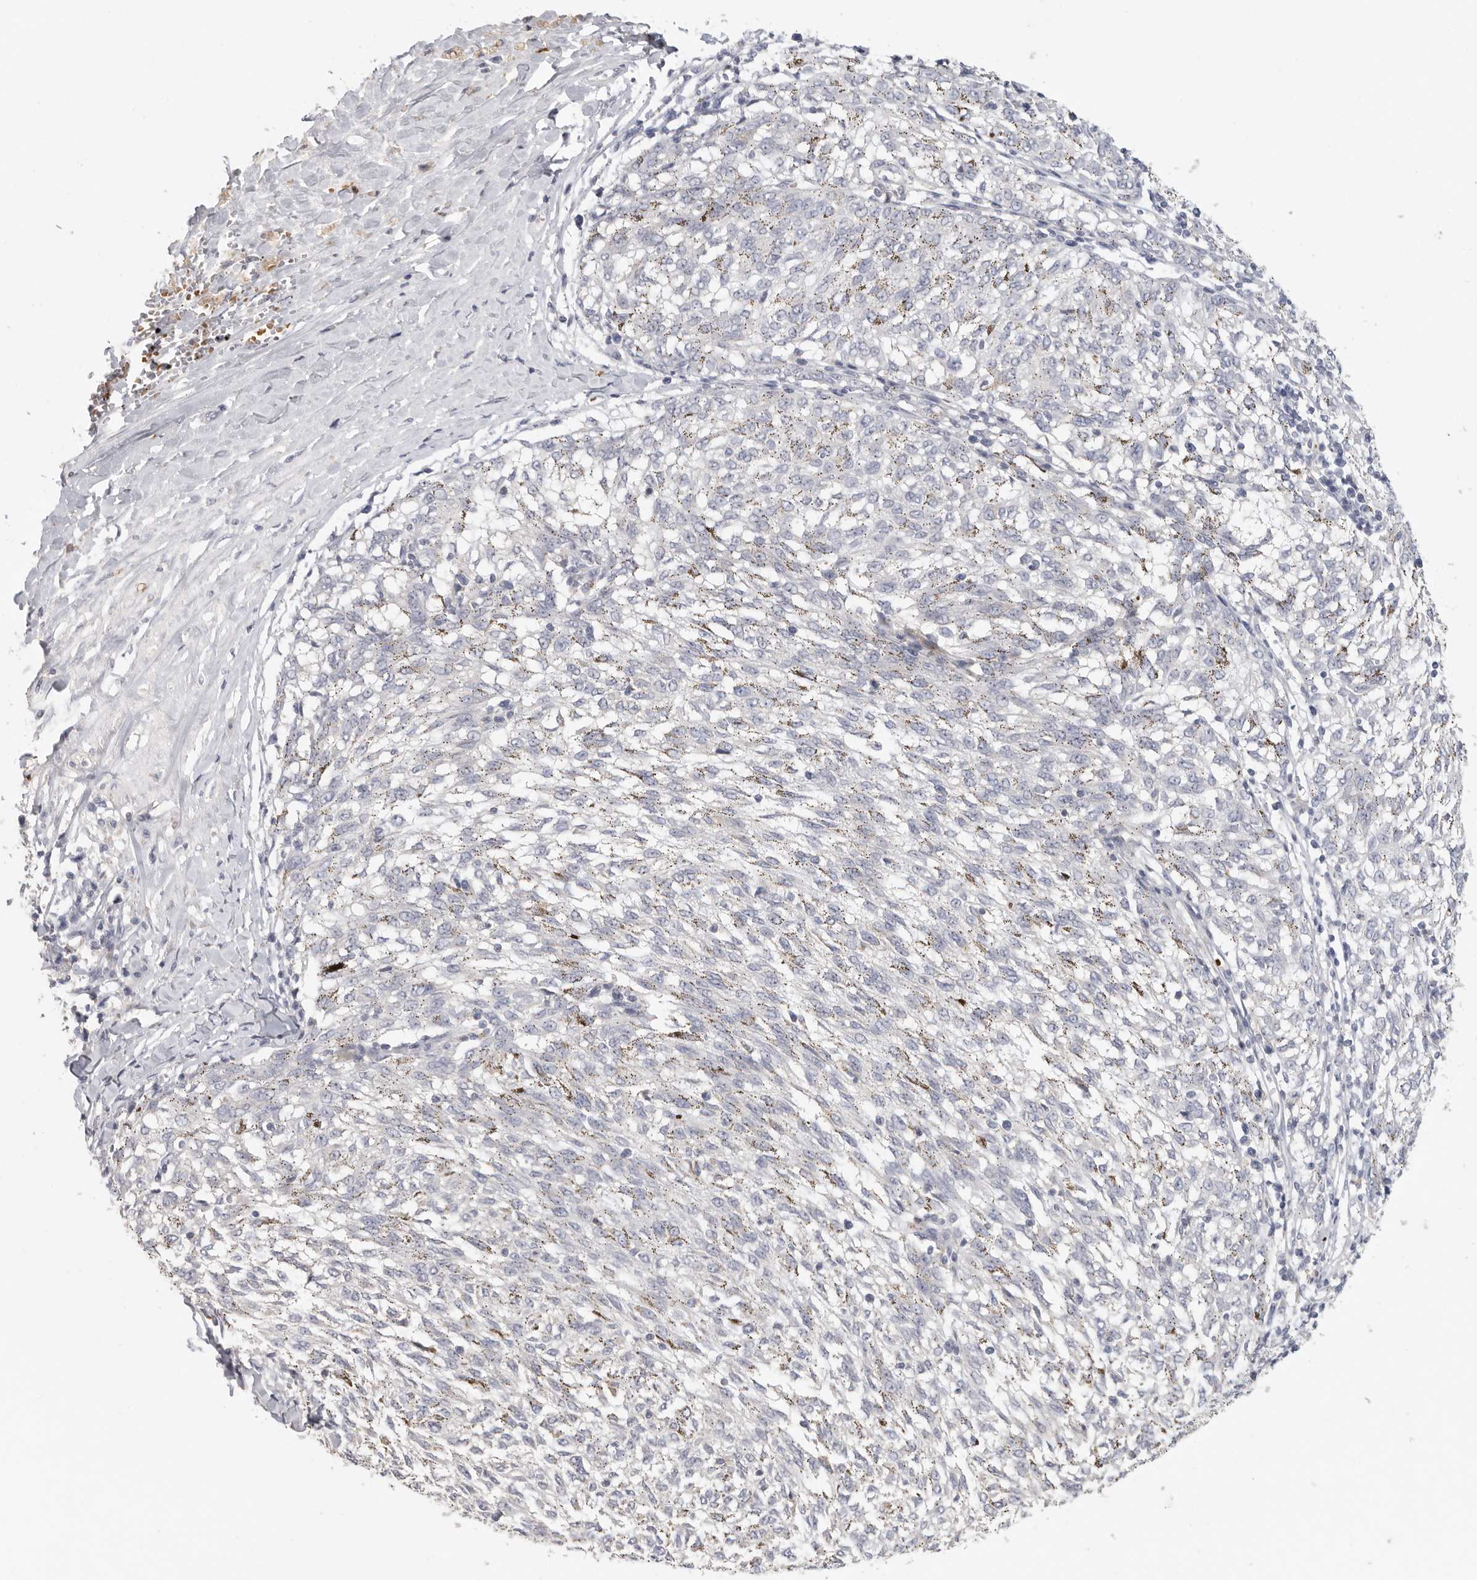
{"staining": {"intensity": "negative", "quantity": "none", "location": "none"}, "tissue": "melanoma", "cell_type": "Tumor cells", "image_type": "cancer", "snomed": [{"axis": "morphology", "description": "Malignant melanoma, NOS"}, {"axis": "topography", "description": "Skin"}], "caption": "The image displays no staining of tumor cells in malignant melanoma. The staining was performed using DAB to visualize the protein expression in brown, while the nuclei were stained in blue with hematoxylin (Magnification: 20x).", "gene": "DNAJC11", "patient": {"sex": "female", "age": 72}}